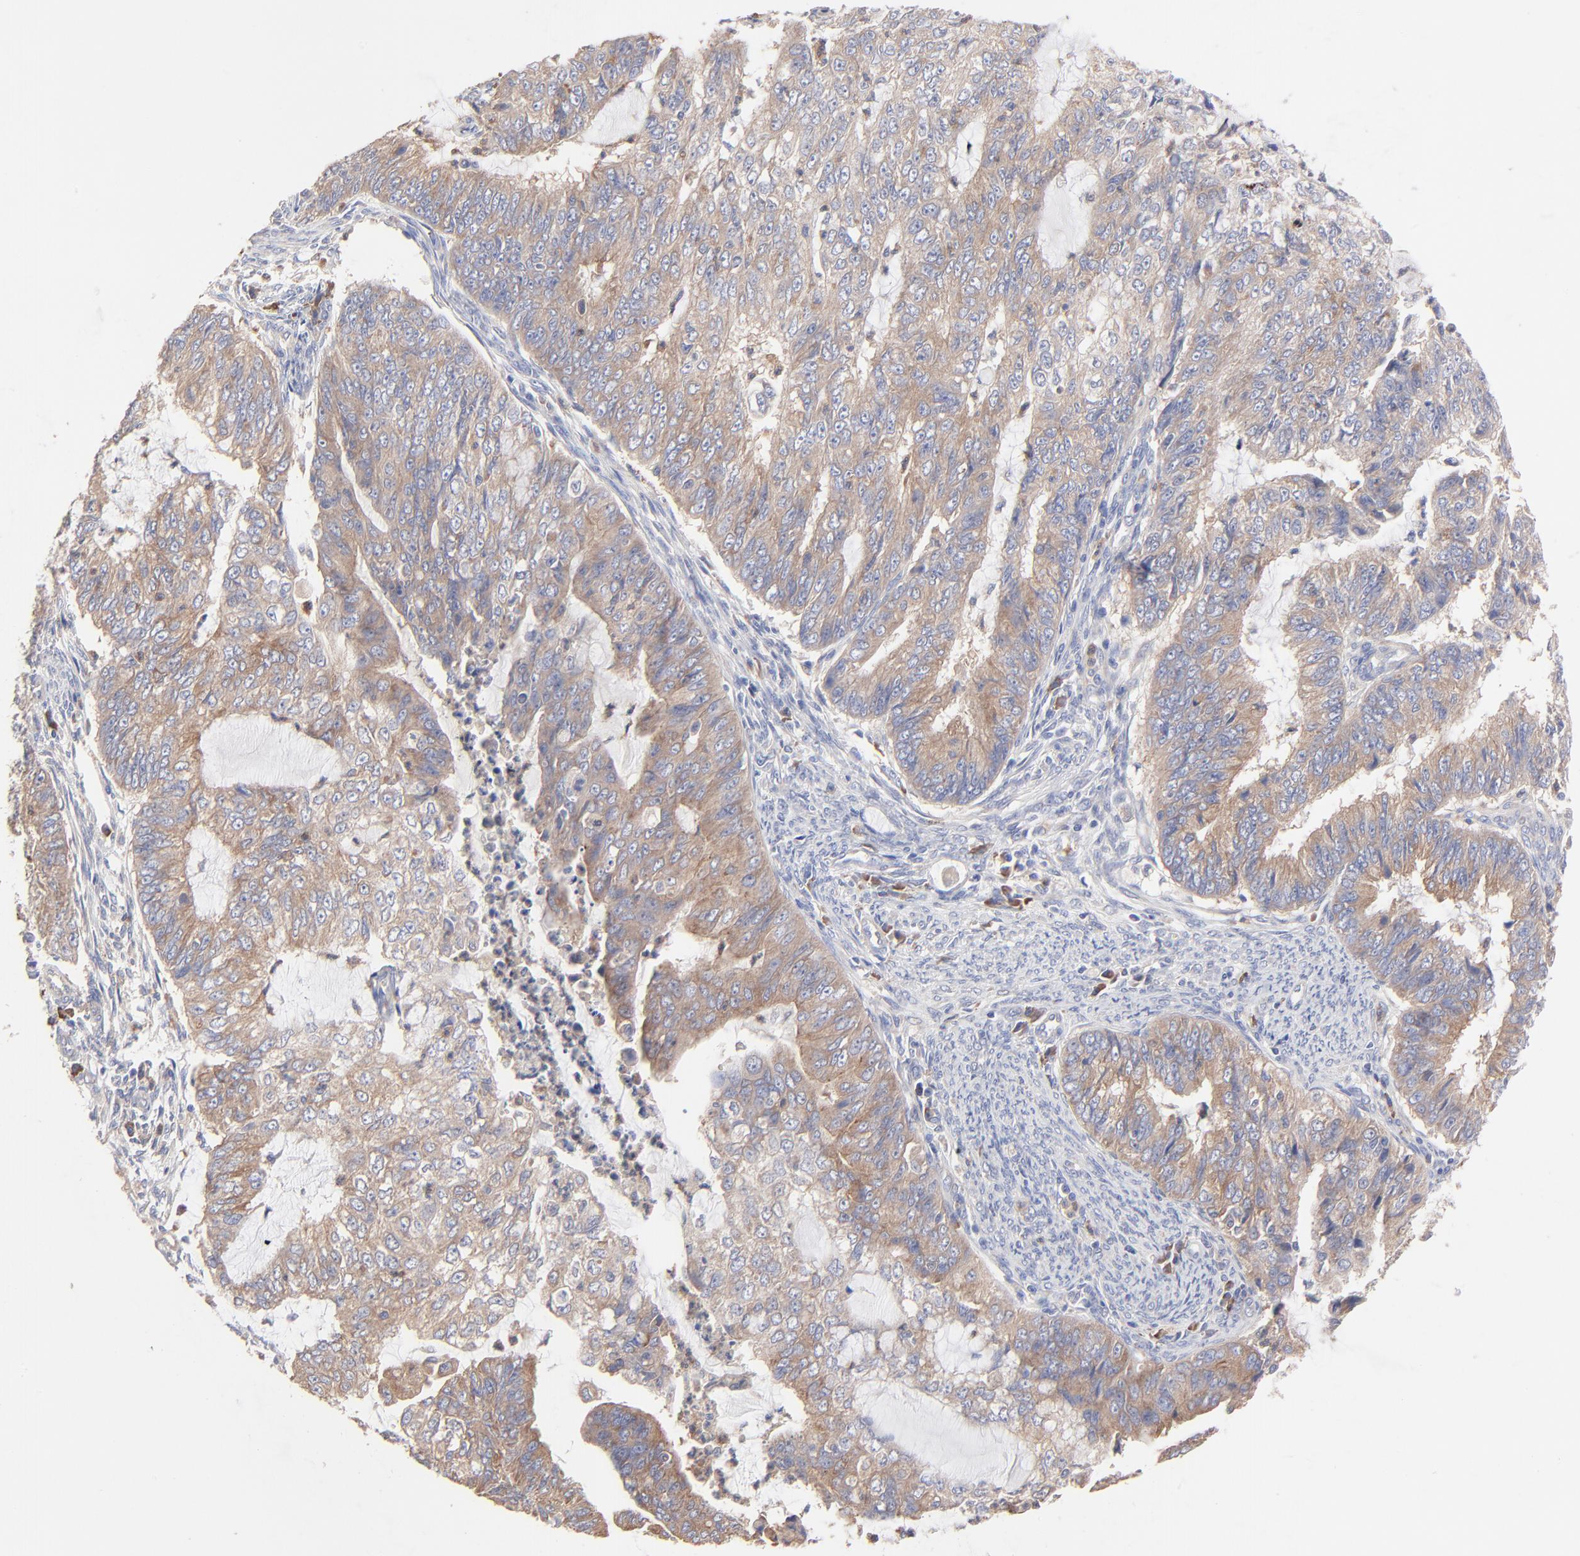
{"staining": {"intensity": "moderate", "quantity": ">75%", "location": "cytoplasmic/membranous"}, "tissue": "endometrial cancer", "cell_type": "Tumor cells", "image_type": "cancer", "snomed": [{"axis": "morphology", "description": "Adenocarcinoma, NOS"}, {"axis": "topography", "description": "Endometrium"}], "caption": "Protein analysis of endometrial adenocarcinoma tissue reveals moderate cytoplasmic/membranous positivity in approximately >75% of tumor cells. (DAB (3,3'-diaminobenzidine) IHC with brightfield microscopy, high magnification).", "gene": "PPFIBP2", "patient": {"sex": "female", "age": 75}}